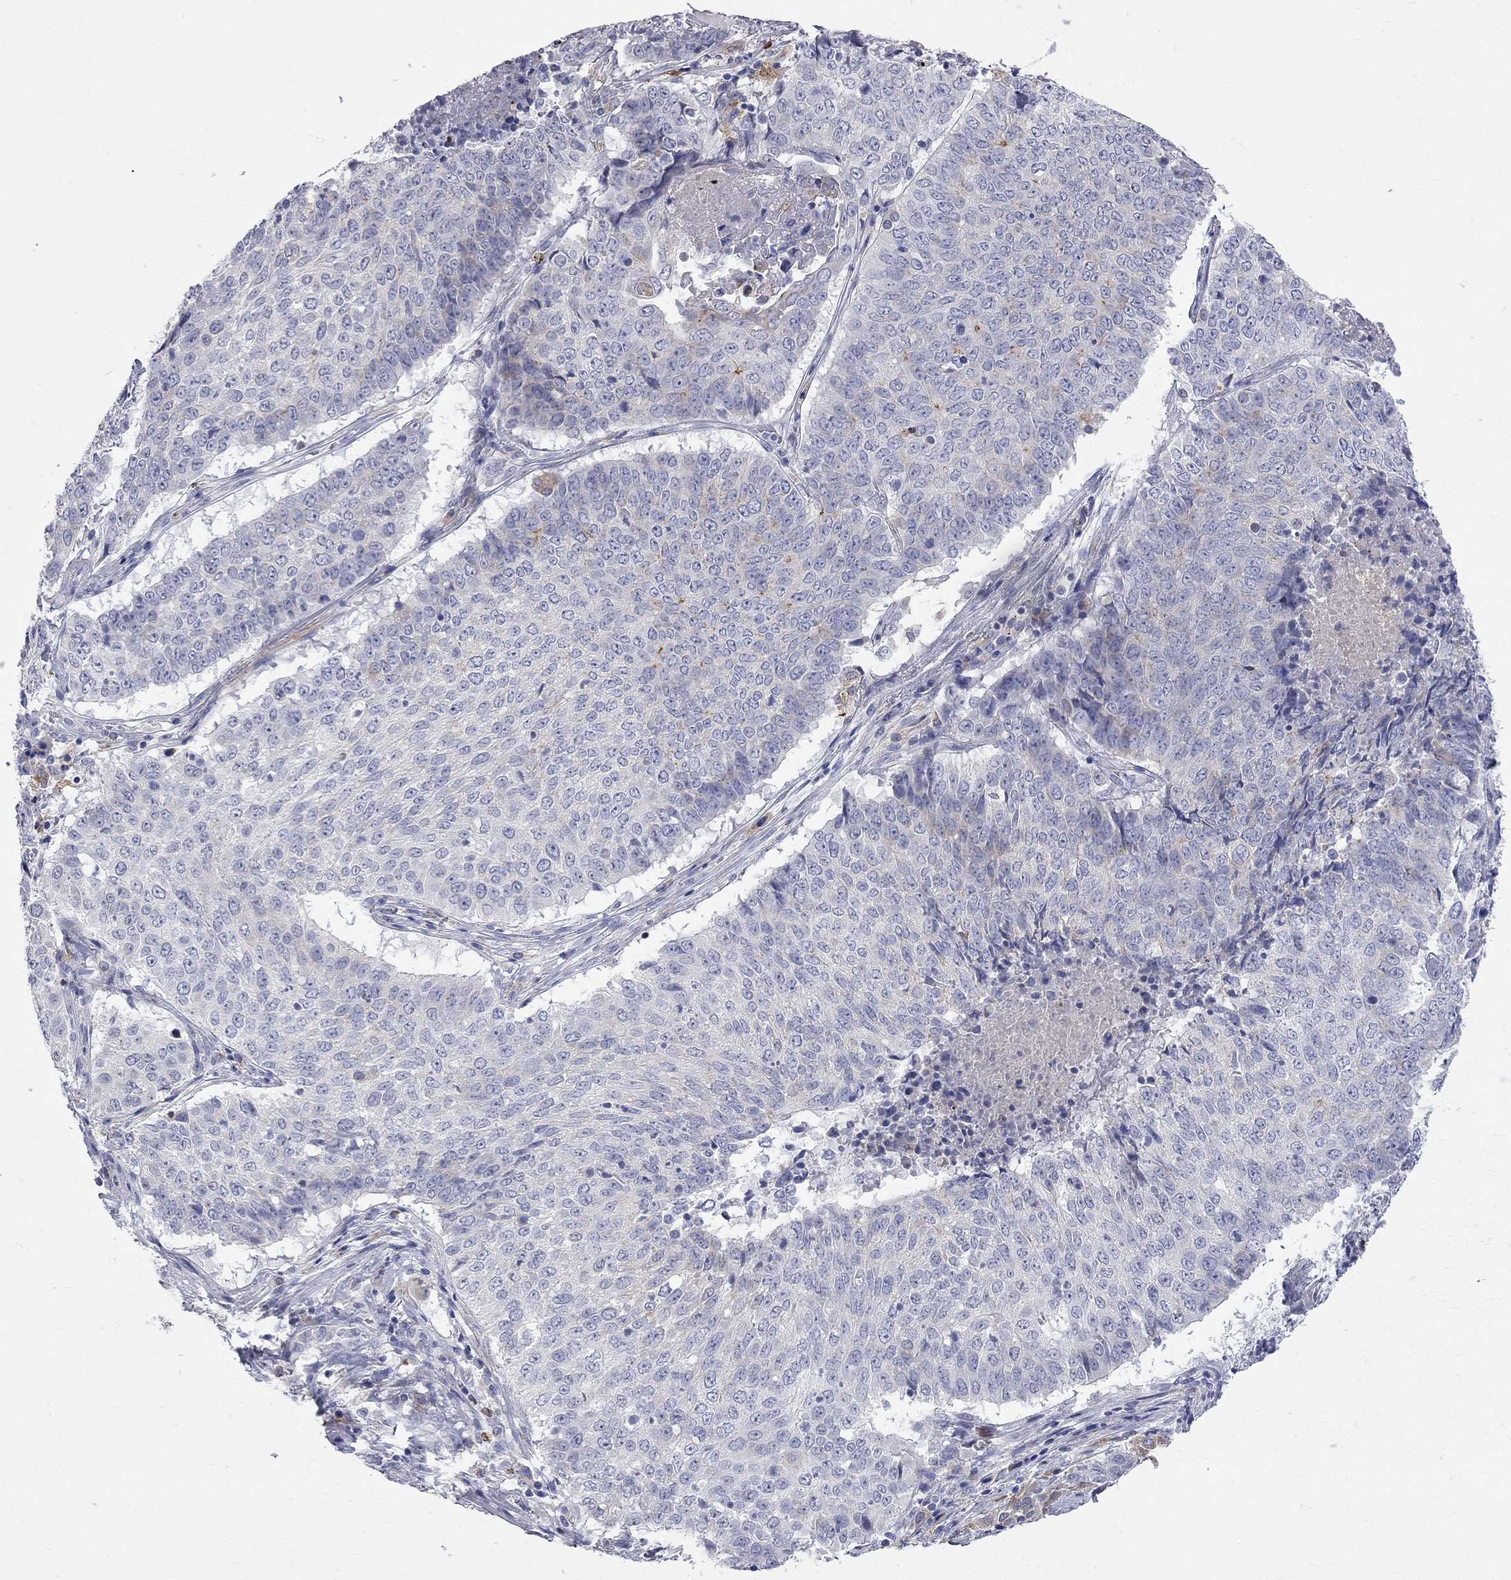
{"staining": {"intensity": "negative", "quantity": "none", "location": "none"}, "tissue": "lung cancer", "cell_type": "Tumor cells", "image_type": "cancer", "snomed": [{"axis": "morphology", "description": "Squamous cell carcinoma, NOS"}, {"axis": "topography", "description": "Lung"}], "caption": "Tumor cells are negative for brown protein staining in lung cancer (squamous cell carcinoma). (DAB (3,3'-diaminobenzidine) IHC visualized using brightfield microscopy, high magnification).", "gene": "ACSL1", "patient": {"sex": "male", "age": 64}}